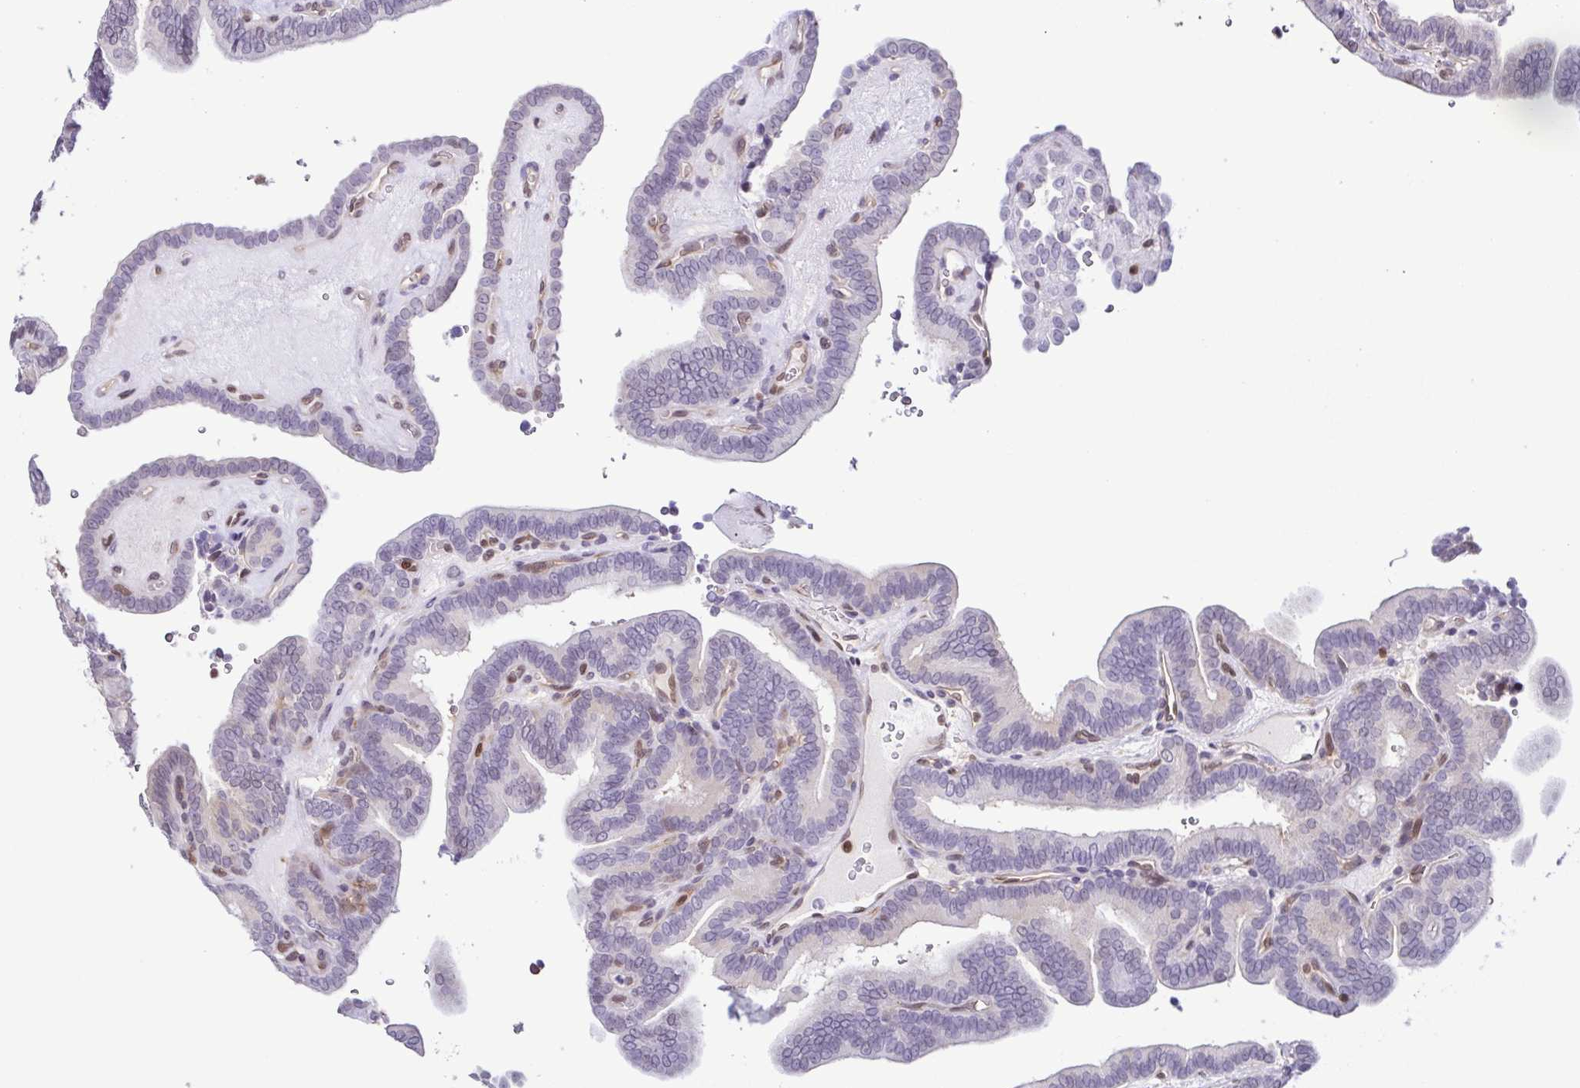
{"staining": {"intensity": "negative", "quantity": "none", "location": "none"}, "tissue": "thyroid cancer", "cell_type": "Tumor cells", "image_type": "cancer", "snomed": [{"axis": "morphology", "description": "Papillary adenocarcinoma, NOS"}, {"axis": "topography", "description": "Thyroid gland"}], "caption": "Thyroid cancer (papillary adenocarcinoma) stained for a protein using immunohistochemistry demonstrates no expression tumor cells.", "gene": "PSMB9", "patient": {"sex": "female", "age": 21}}